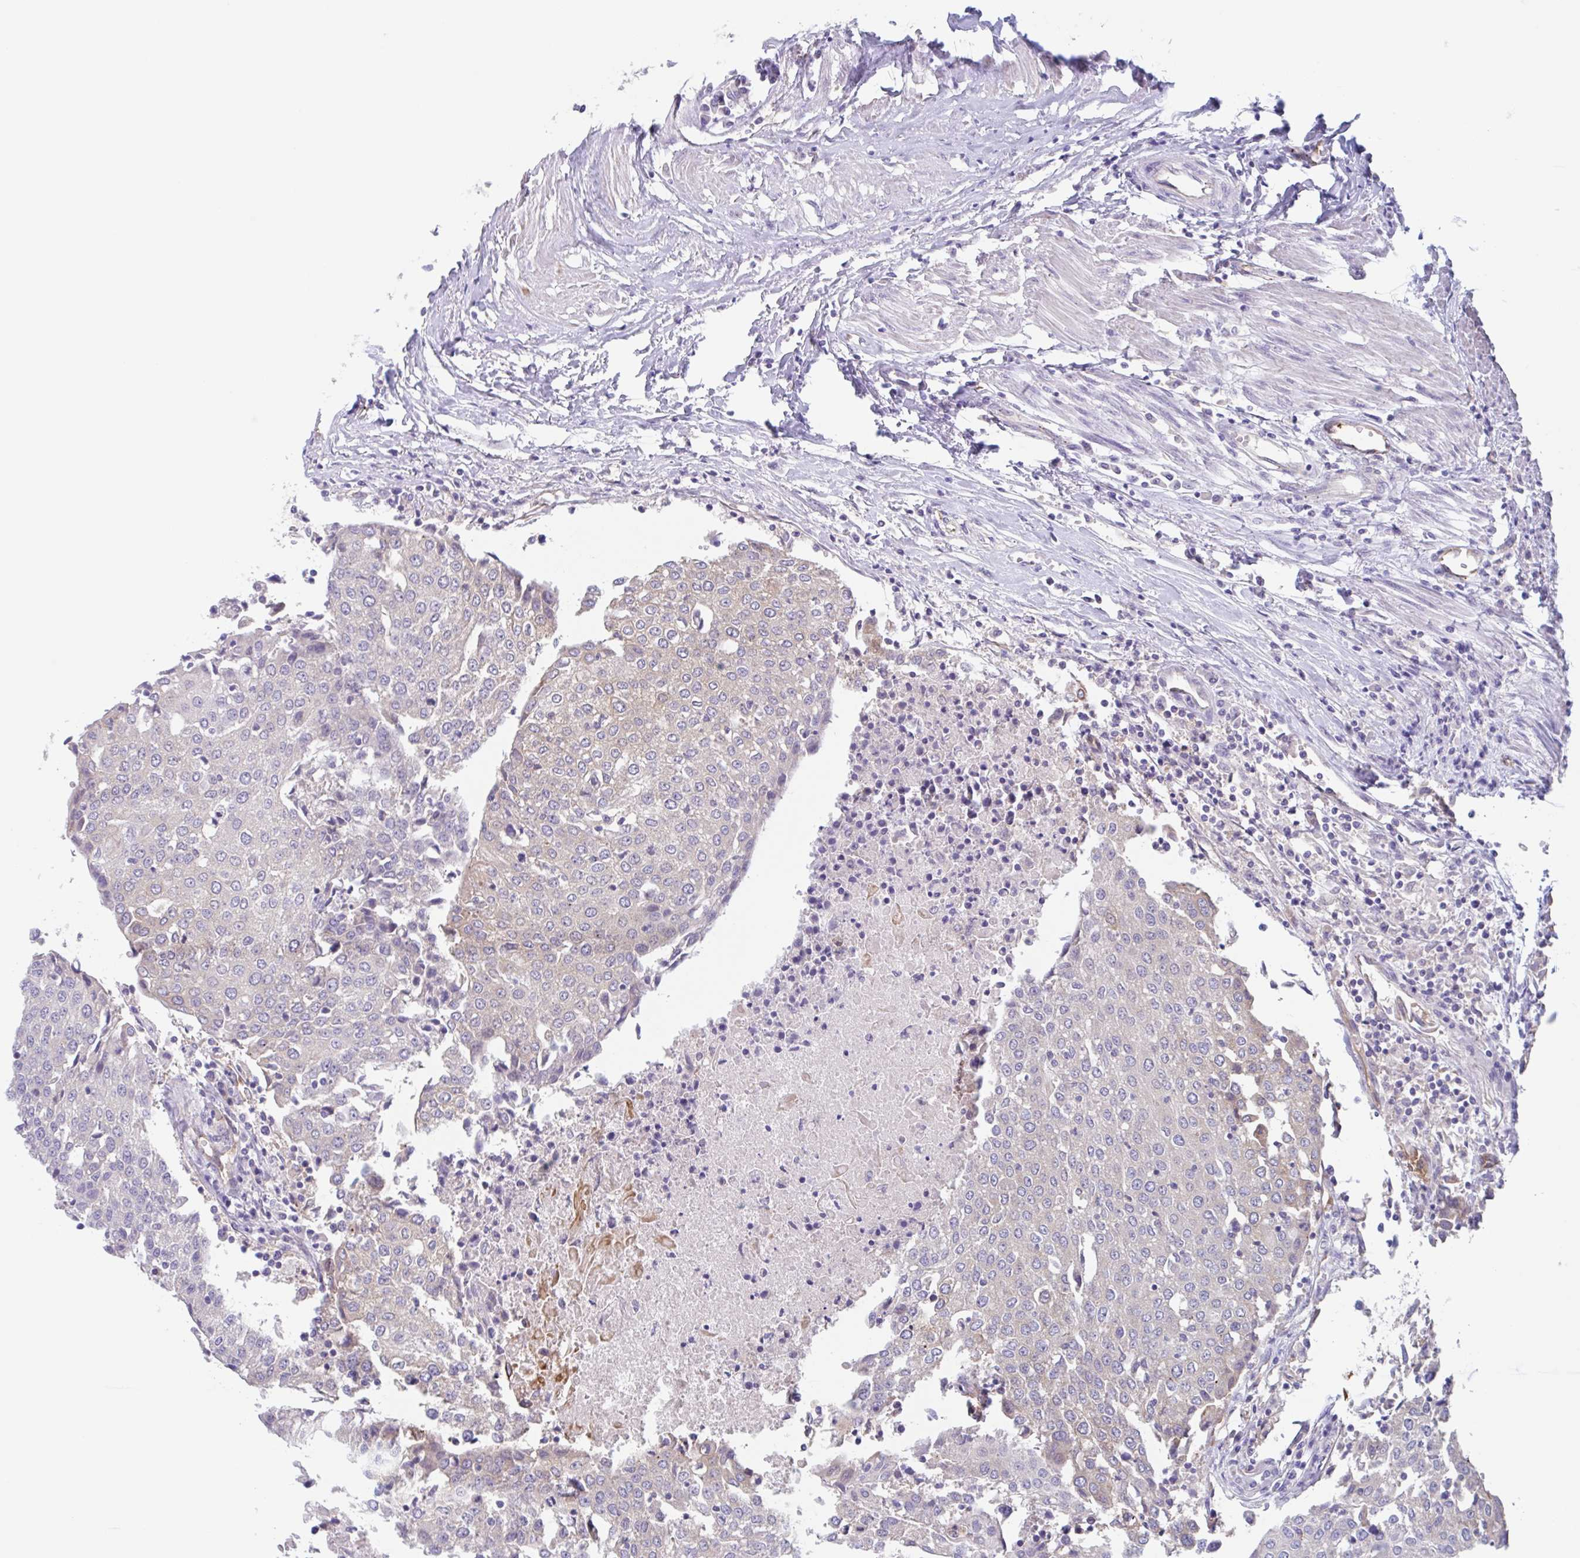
{"staining": {"intensity": "negative", "quantity": "none", "location": "none"}, "tissue": "urothelial cancer", "cell_type": "Tumor cells", "image_type": "cancer", "snomed": [{"axis": "morphology", "description": "Urothelial carcinoma, High grade"}, {"axis": "topography", "description": "Urinary bladder"}], "caption": "The histopathology image shows no staining of tumor cells in high-grade urothelial carcinoma. (Stains: DAB (3,3'-diaminobenzidine) IHC with hematoxylin counter stain, Microscopy: brightfield microscopy at high magnification).", "gene": "EHD4", "patient": {"sex": "female", "age": 85}}